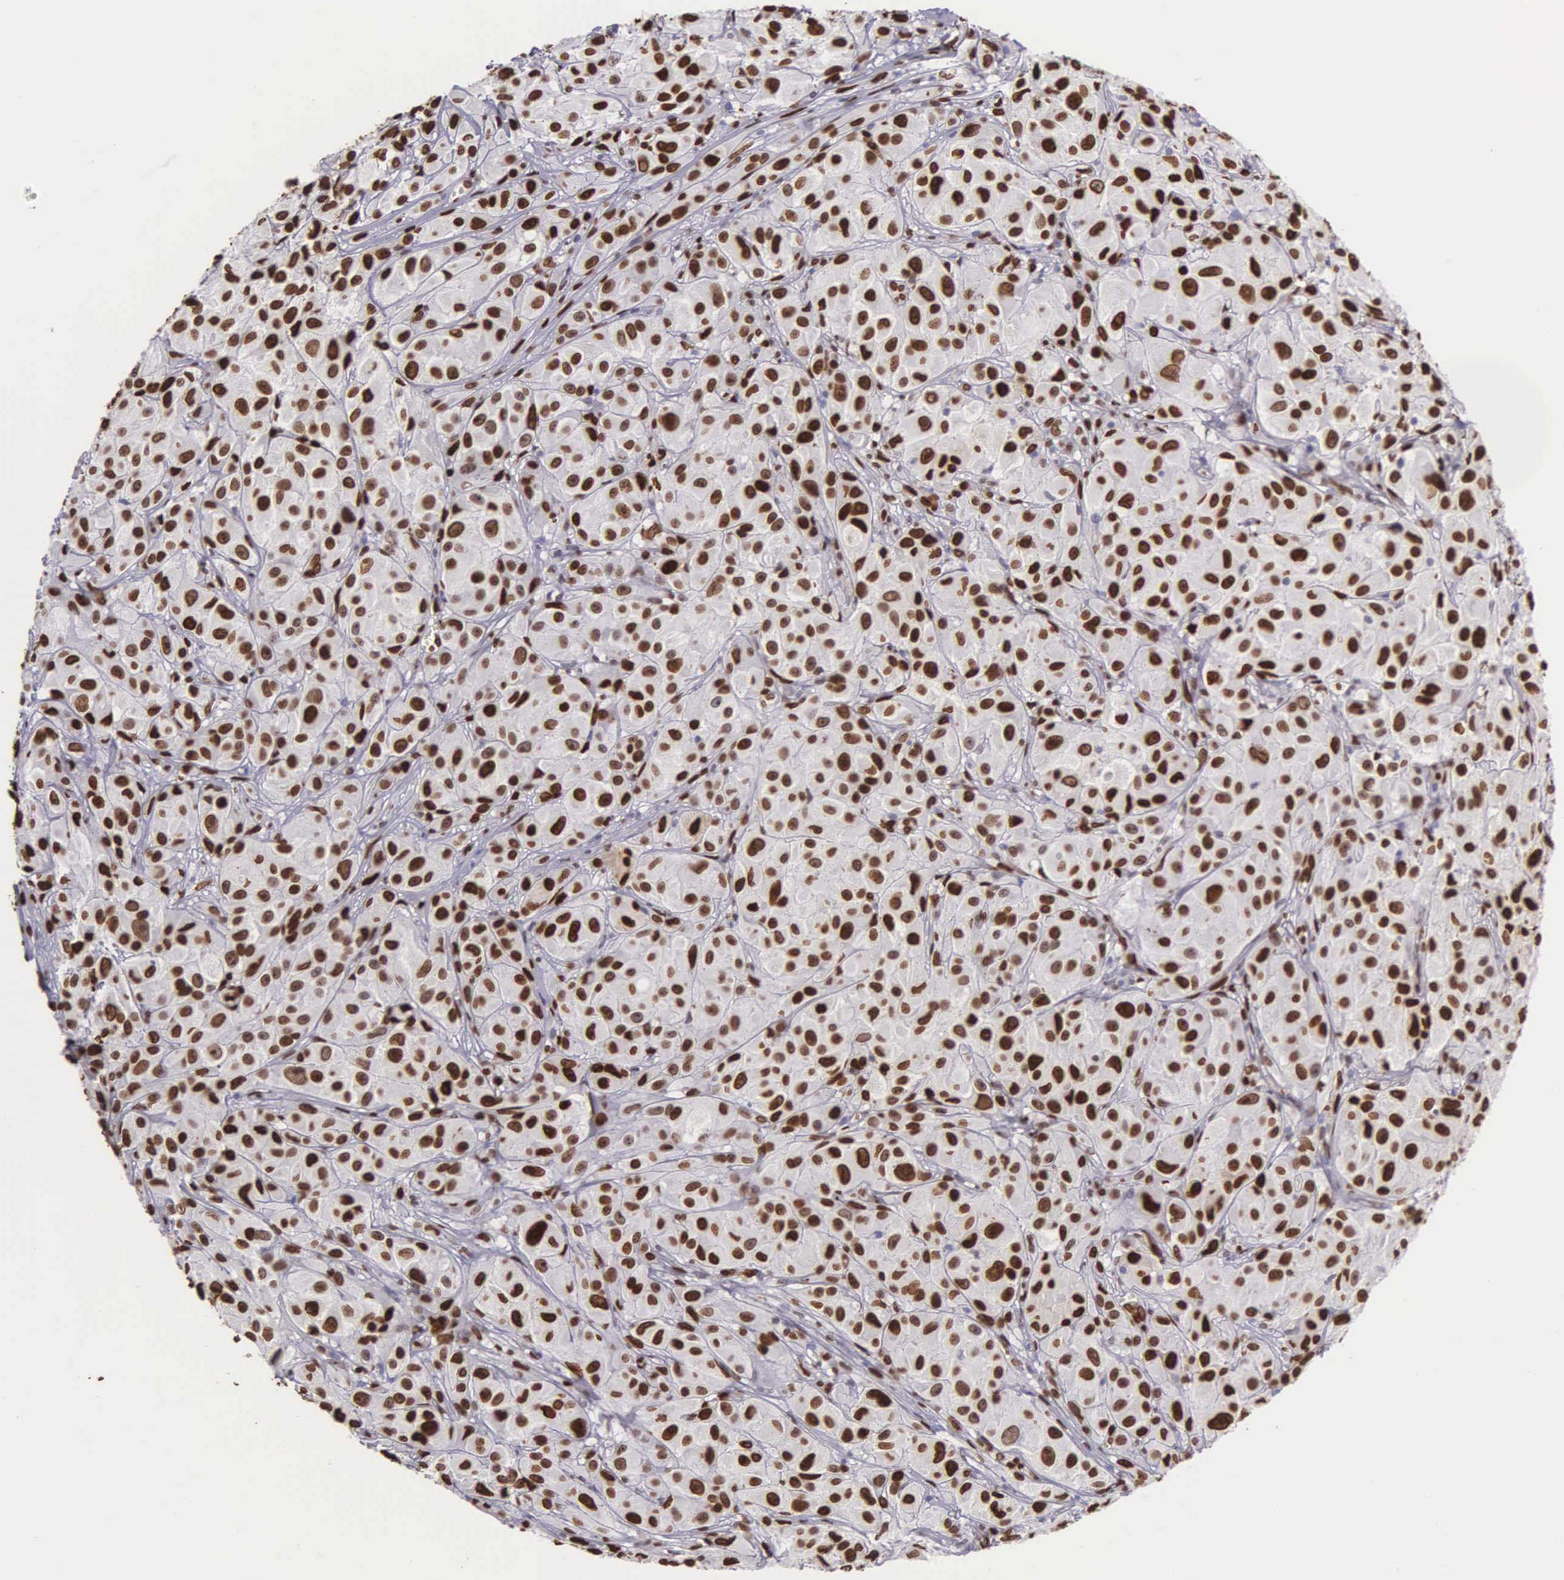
{"staining": {"intensity": "strong", "quantity": ">75%", "location": "nuclear"}, "tissue": "melanoma", "cell_type": "Tumor cells", "image_type": "cancer", "snomed": [{"axis": "morphology", "description": "Malignant melanoma, NOS"}, {"axis": "topography", "description": "Skin"}], "caption": "This is an image of immunohistochemistry staining of melanoma, which shows strong expression in the nuclear of tumor cells.", "gene": "H1-0", "patient": {"sex": "male", "age": 56}}